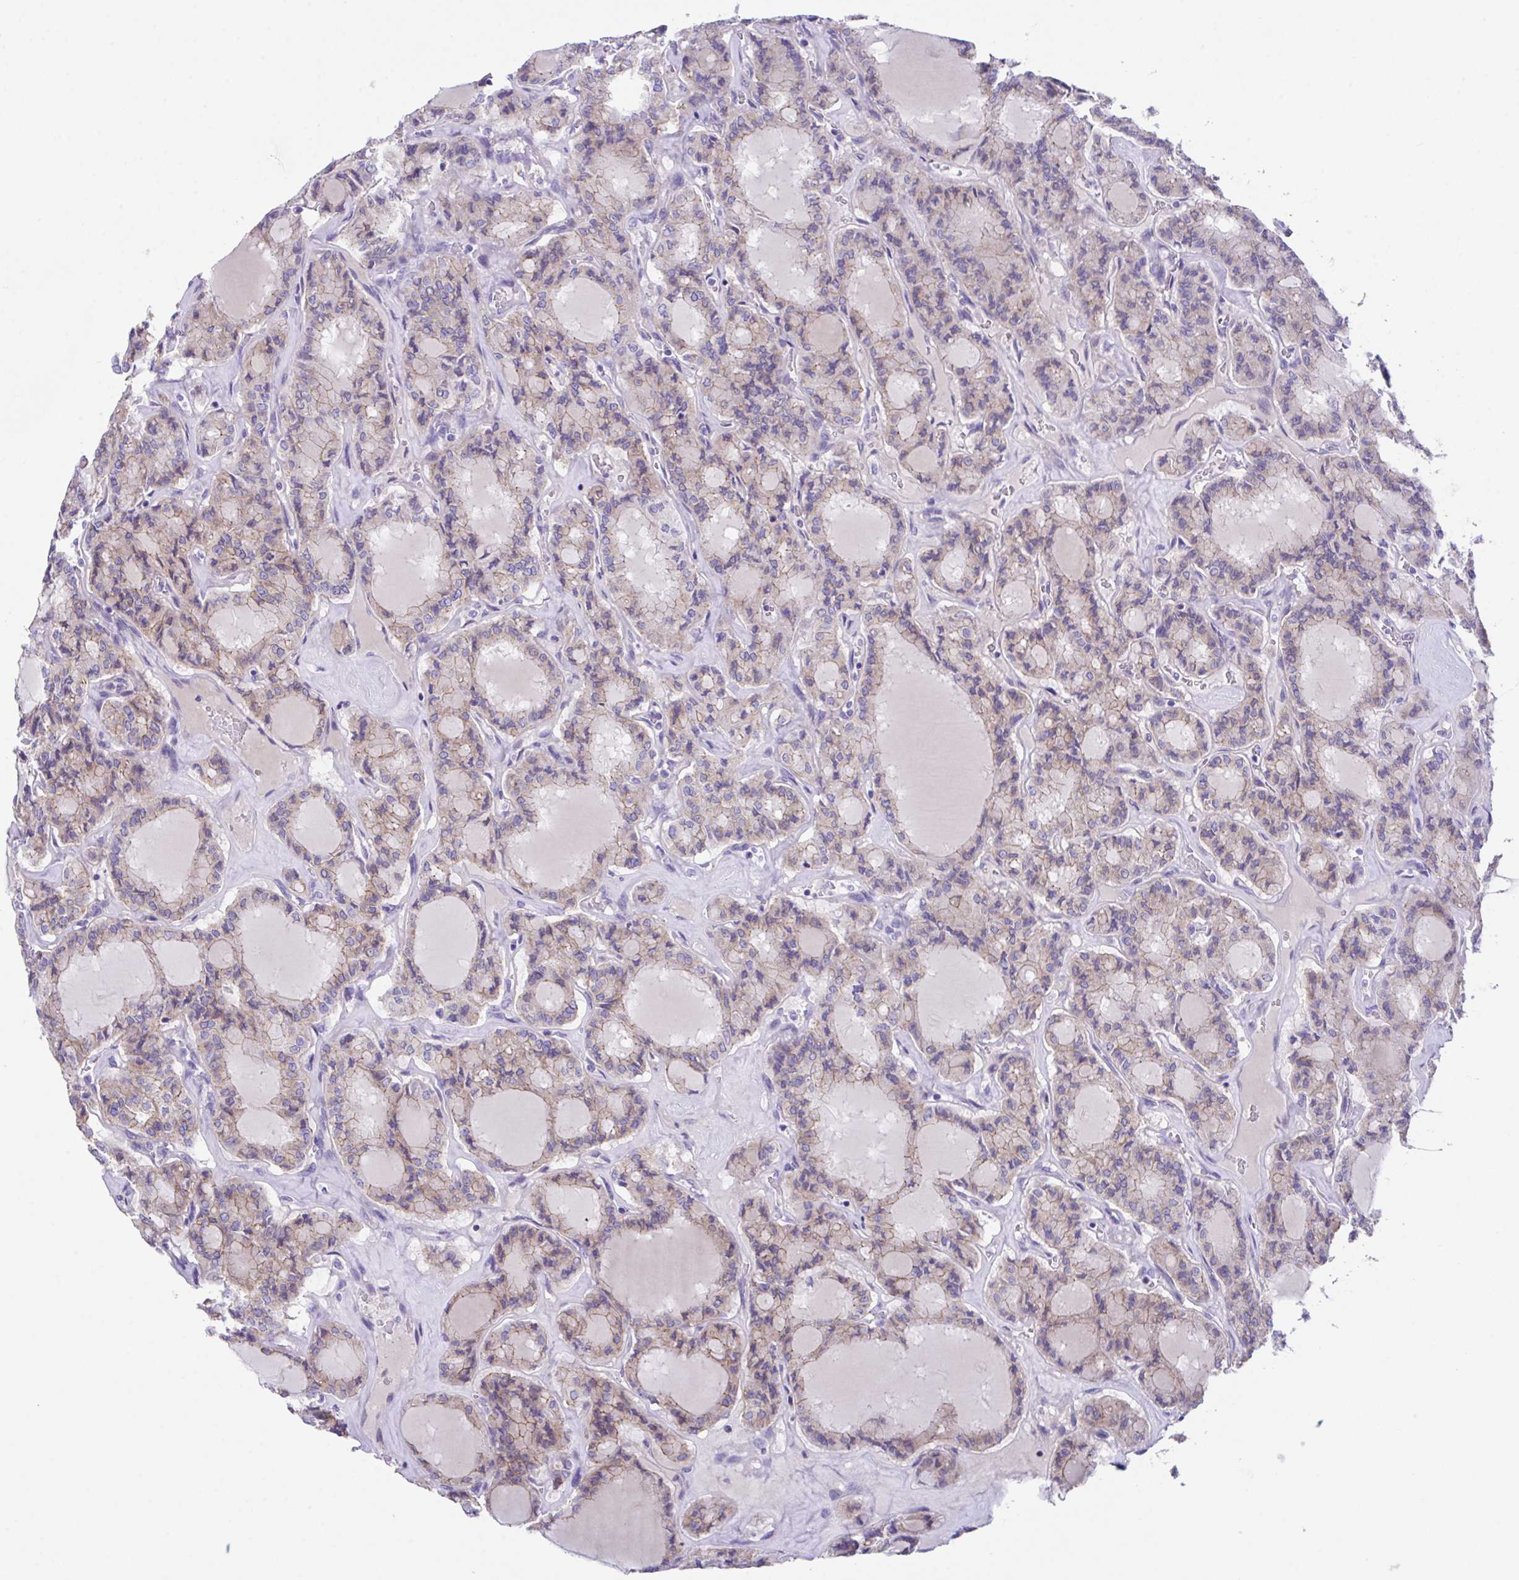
{"staining": {"intensity": "weak", "quantity": "25%-75%", "location": "cytoplasmic/membranous"}, "tissue": "thyroid cancer", "cell_type": "Tumor cells", "image_type": "cancer", "snomed": [{"axis": "morphology", "description": "Papillary adenocarcinoma, NOS"}, {"axis": "topography", "description": "Thyroid gland"}], "caption": "Protein positivity by immunohistochemistry shows weak cytoplasmic/membranous expression in about 25%-75% of tumor cells in papillary adenocarcinoma (thyroid).", "gene": "SLC16A6", "patient": {"sex": "male", "age": 87}}